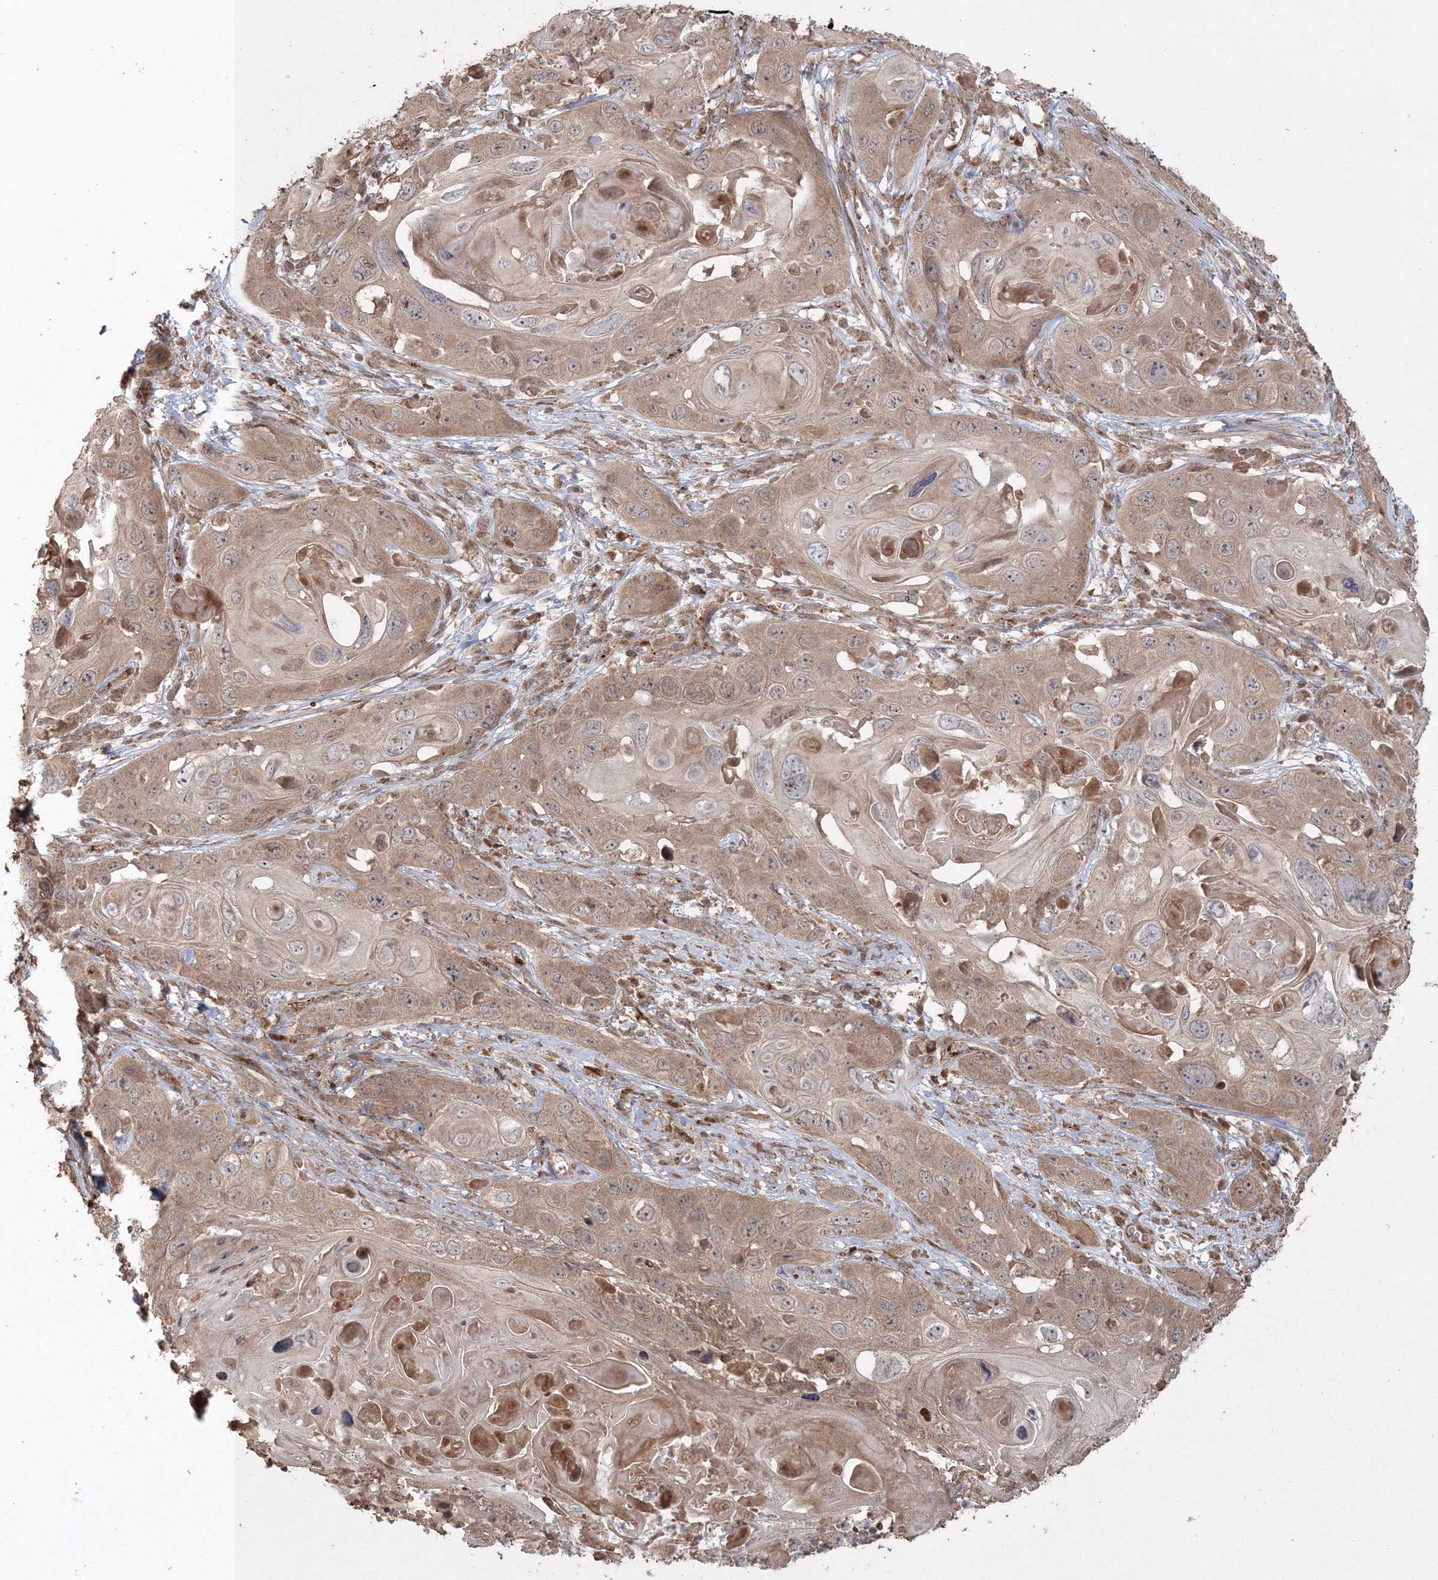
{"staining": {"intensity": "moderate", "quantity": ">75%", "location": "cytoplasmic/membranous"}, "tissue": "skin cancer", "cell_type": "Tumor cells", "image_type": "cancer", "snomed": [{"axis": "morphology", "description": "Squamous cell carcinoma, NOS"}, {"axis": "topography", "description": "Skin"}], "caption": "IHC staining of skin squamous cell carcinoma, which exhibits medium levels of moderate cytoplasmic/membranous expression in about >75% of tumor cells indicating moderate cytoplasmic/membranous protein expression. The staining was performed using DAB (brown) for protein detection and nuclei were counterstained in hematoxylin (blue).", "gene": "ANAPC16", "patient": {"sex": "male", "age": 55}}